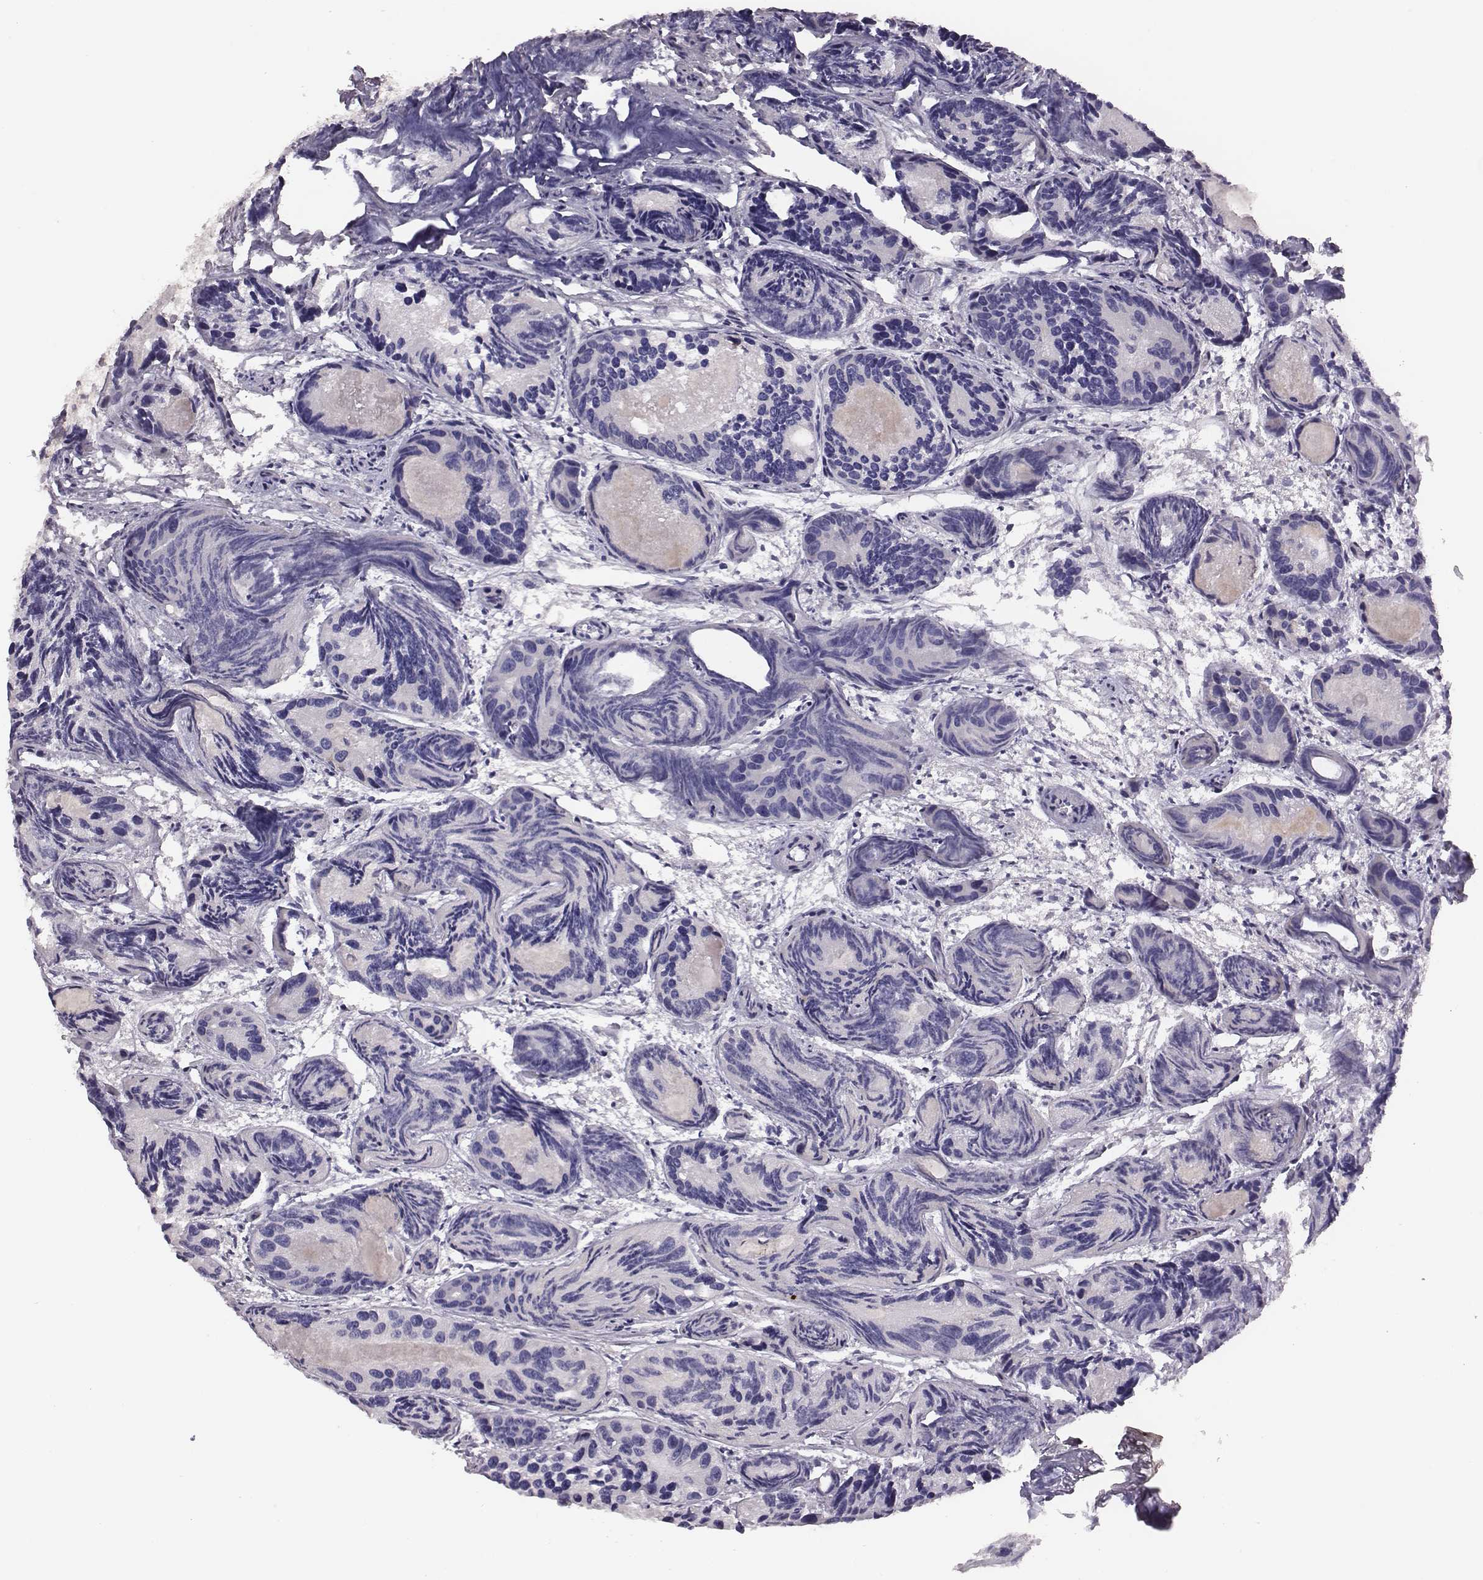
{"staining": {"intensity": "moderate", "quantity": "<25%", "location": "cytoplasmic/membranous"}, "tissue": "prostate cancer", "cell_type": "Tumor cells", "image_type": "cancer", "snomed": [{"axis": "morphology", "description": "Adenocarcinoma, Medium grade"}, {"axis": "topography", "description": "Prostate"}], "caption": "IHC of prostate medium-grade adenocarcinoma exhibits low levels of moderate cytoplasmic/membranous expression in about <25% of tumor cells.", "gene": "SELENOI", "patient": {"sex": "male", "age": 74}}